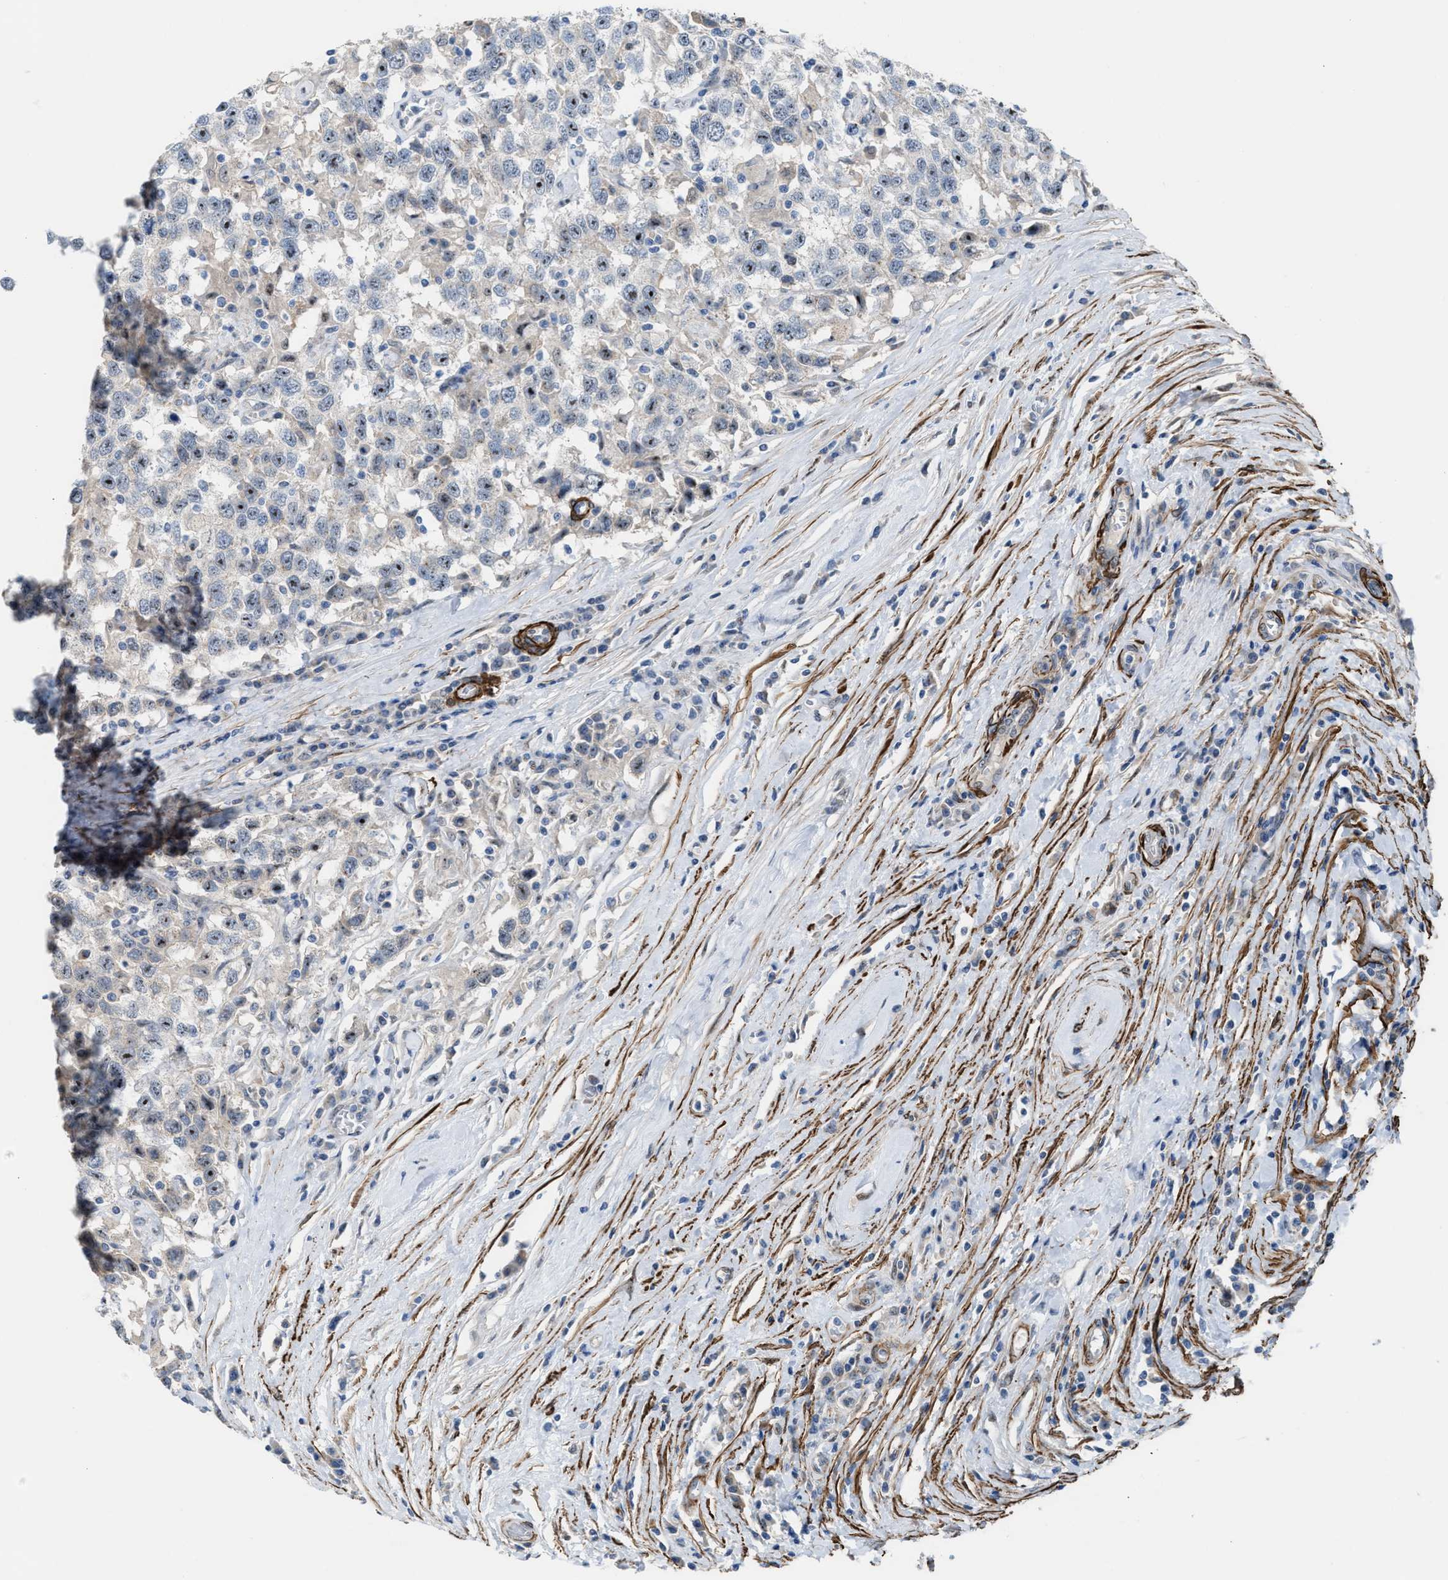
{"staining": {"intensity": "moderate", "quantity": "25%-75%", "location": "nuclear"}, "tissue": "testis cancer", "cell_type": "Tumor cells", "image_type": "cancer", "snomed": [{"axis": "morphology", "description": "Seminoma, NOS"}, {"axis": "topography", "description": "Testis"}], "caption": "Brown immunohistochemical staining in seminoma (testis) displays moderate nuclear staining in about 25%-75% of tumor cells.", "gene": "NQO2", "patient": {"sex": "male", "age": 41}}